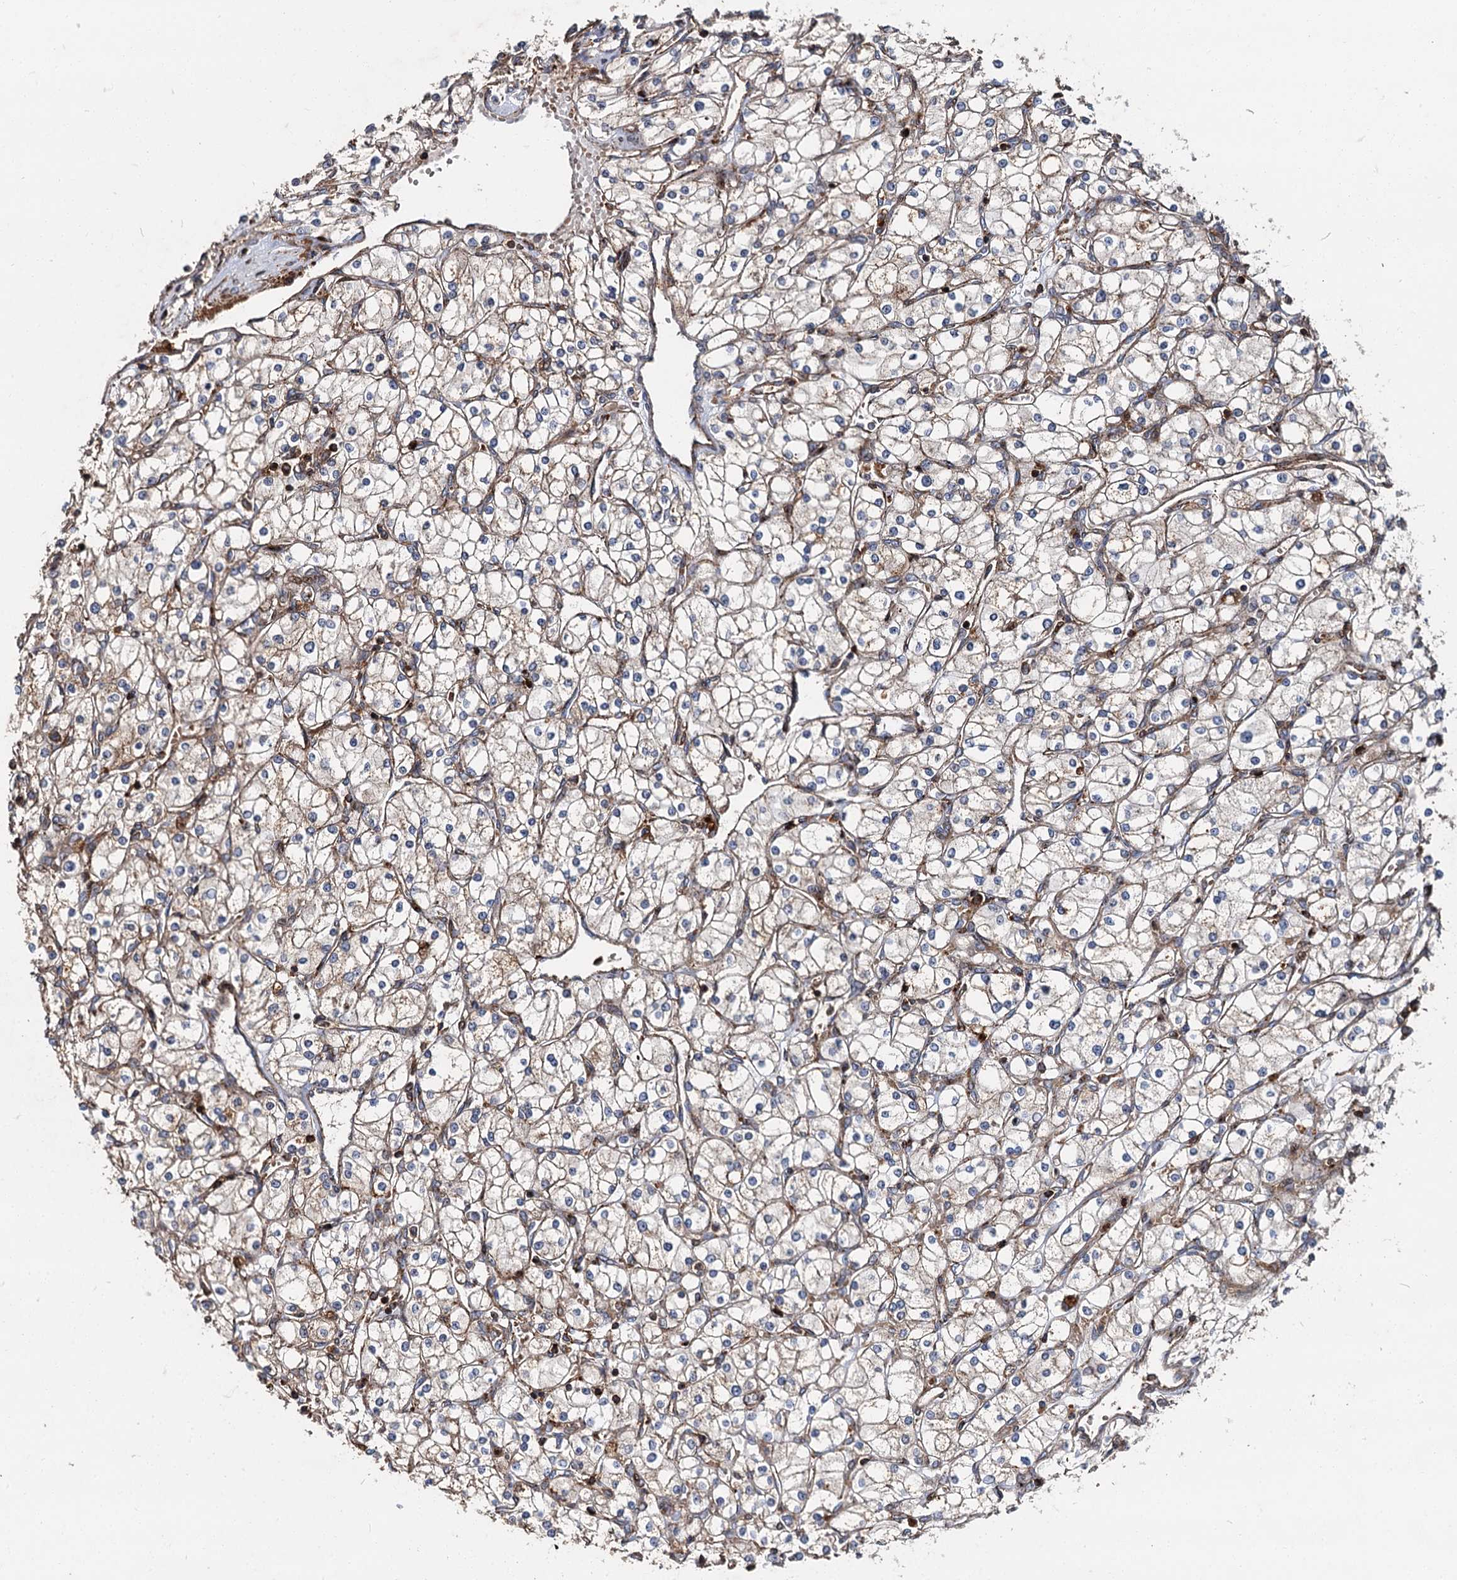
{"staining": {"intensity": "weak", "quantity": "25%-75%", "location": "cytoplasmic/membranous"}, "tissue": "renal cancer", "cell_type": "Tumor cells", "image_type": "cancer", "snomed": [{"axis": "morphology", "description": "Adenocarcinoma, NOS"}, {"axis": "topography", "description": "Kidney"}], "caption": "Renal adenocarcinoma was stained to show a protein in brown. There is low levels of weak cytoplasmic/membranous positivity in about 25%-75% of tumor cells.", "gene": "WDR73", "patient": {"sex": "male", "age": 80}}